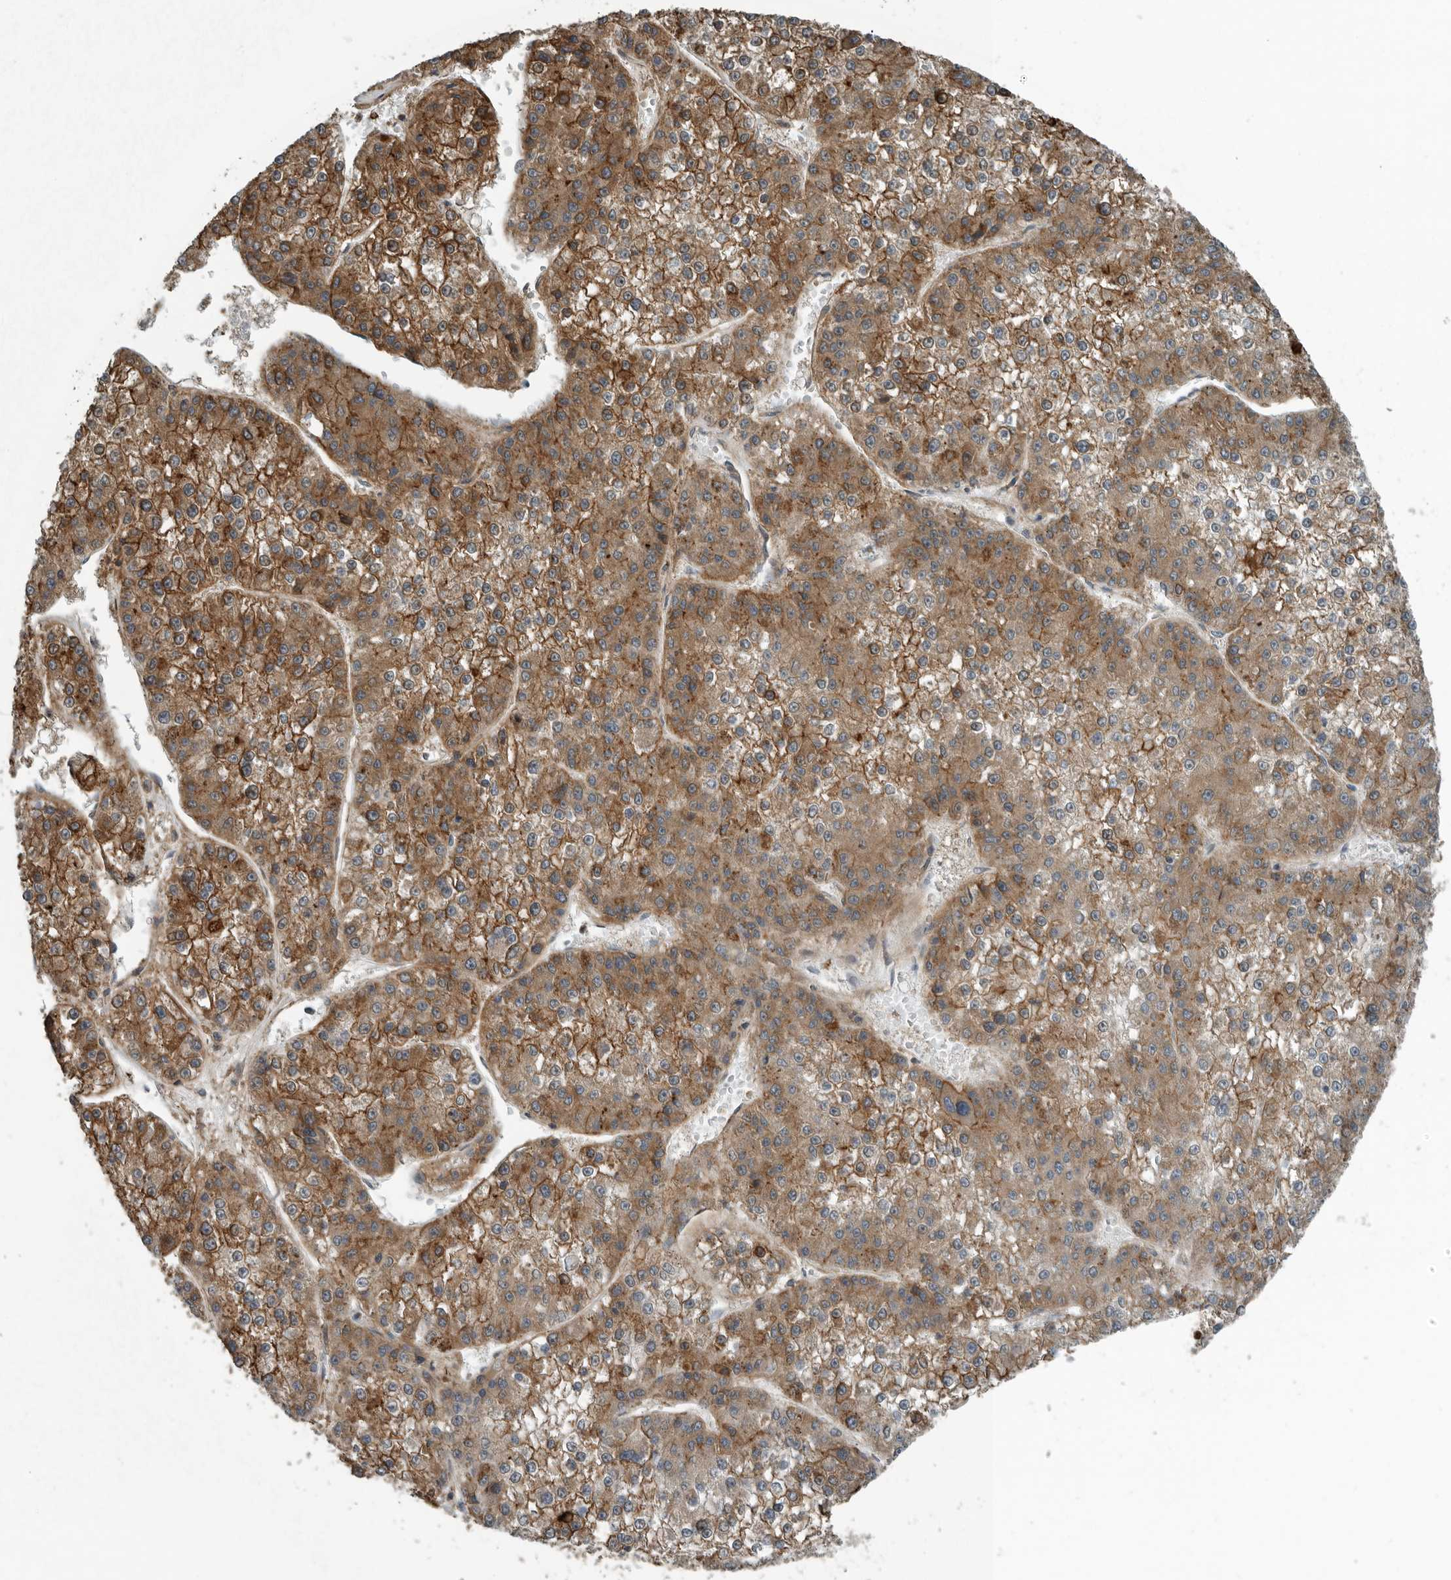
{"staining": {"intensity": "moderate", "quantity": ">75%", "location": "cytoplasmic/membranous"}, "tissue": "liver cancer", "cell_type": "Tumor cells", "image_type": "cancer", "snomed": [{"axis": "morphology", "description": "Carcinoma, Hepatocellular, NOS"}, {"axis": "topography", "description": "Liver"}], "caption": "Tumor cells display medium levels of moderate cytoplasmic/membranous positivity in approximately >75% of cells in human liver cancer (hepatocellular carcinoma).", "gene": "AMFR", "patient": {"sex": "female", "age": 73}}